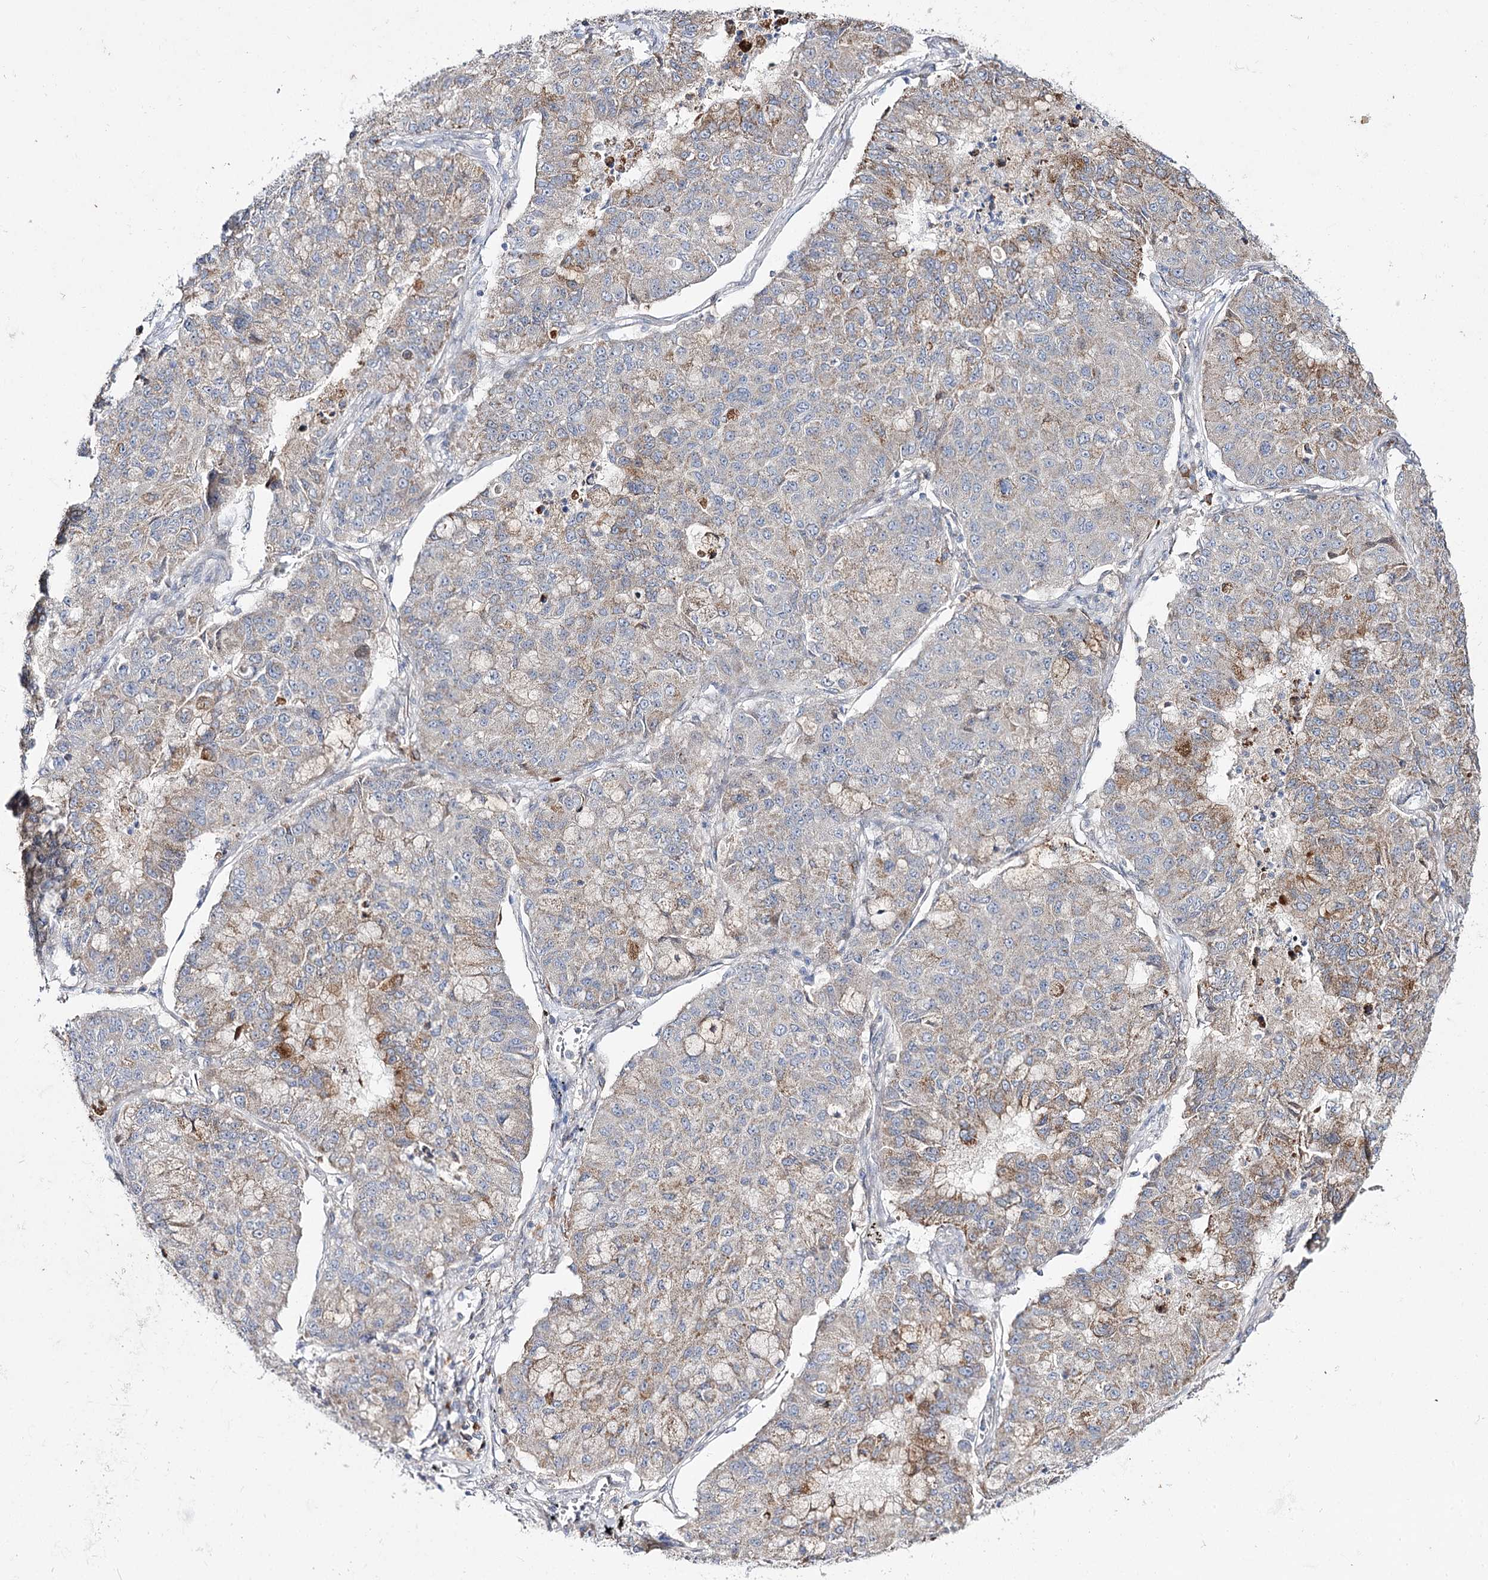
{"staining": {"intensity": "weak", "quantity": "25%-75%", "location": "cytoplasmic/membranous"}, "tissue": "lung cancer", "cell_type": "Tumor cells", "image_type": "cancer", "snomed": [{"axis": "morphology", "description": "Squamous cell carcinoma, NOS"}, {"axis": "topography", "description": "Lung"}], "caption": "Immunohistochemical staining of lung squamous cell carcinoma exhibits low levels of weak cytoplasmic/membranous staining in about 25%-75% of tumor cells. (DAB (3,3'-diaminobenzidine) = brown stain, brightfield microscopy at high magnification).", "gene": "C11orf80", "patient": {"sex": "male", "age": 74}}